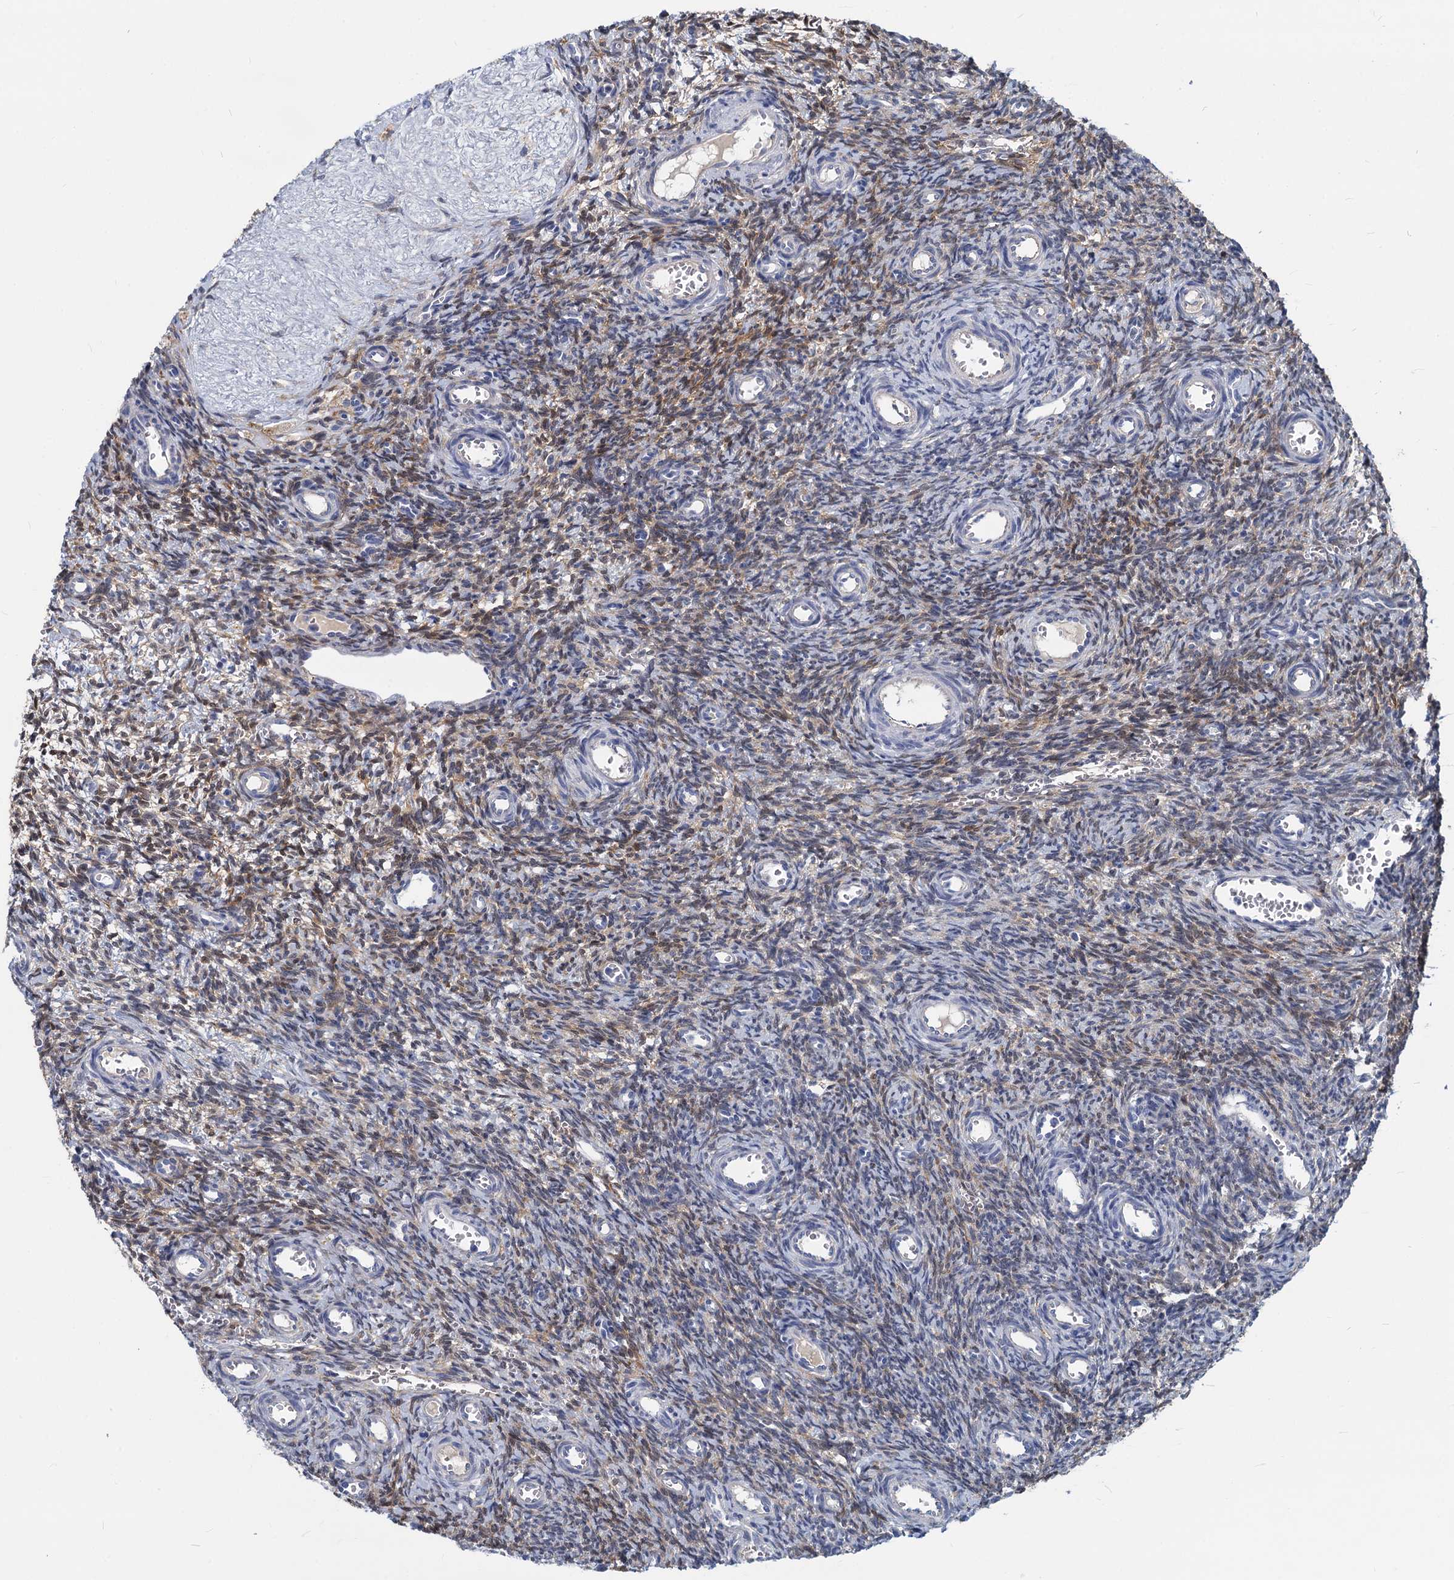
{"staining": {"intensity": "moderate", "quantity": "<25%", "location": "cytoplasmic/membranous"}, "tissue": "ovary", "cell_type": "Ovarian stroma cells", "image_type": "normal", "snomed": [{"axis": "morphology", "description": "Normal tissue, NOS"}, {"axis": "topography", "description": "Ovary"}], "caption": "High-power microscopy captured an immunohistochemistry photomicrograph of unremarkable ovary, revealing moderate cytoplasmic/membranous expression in about <25% of ovarian stroma cells. (IHC, brightfield microscopy, high magnification).", "gene": "GSTM3", "patient": {"sex": "female", "age": 39}}